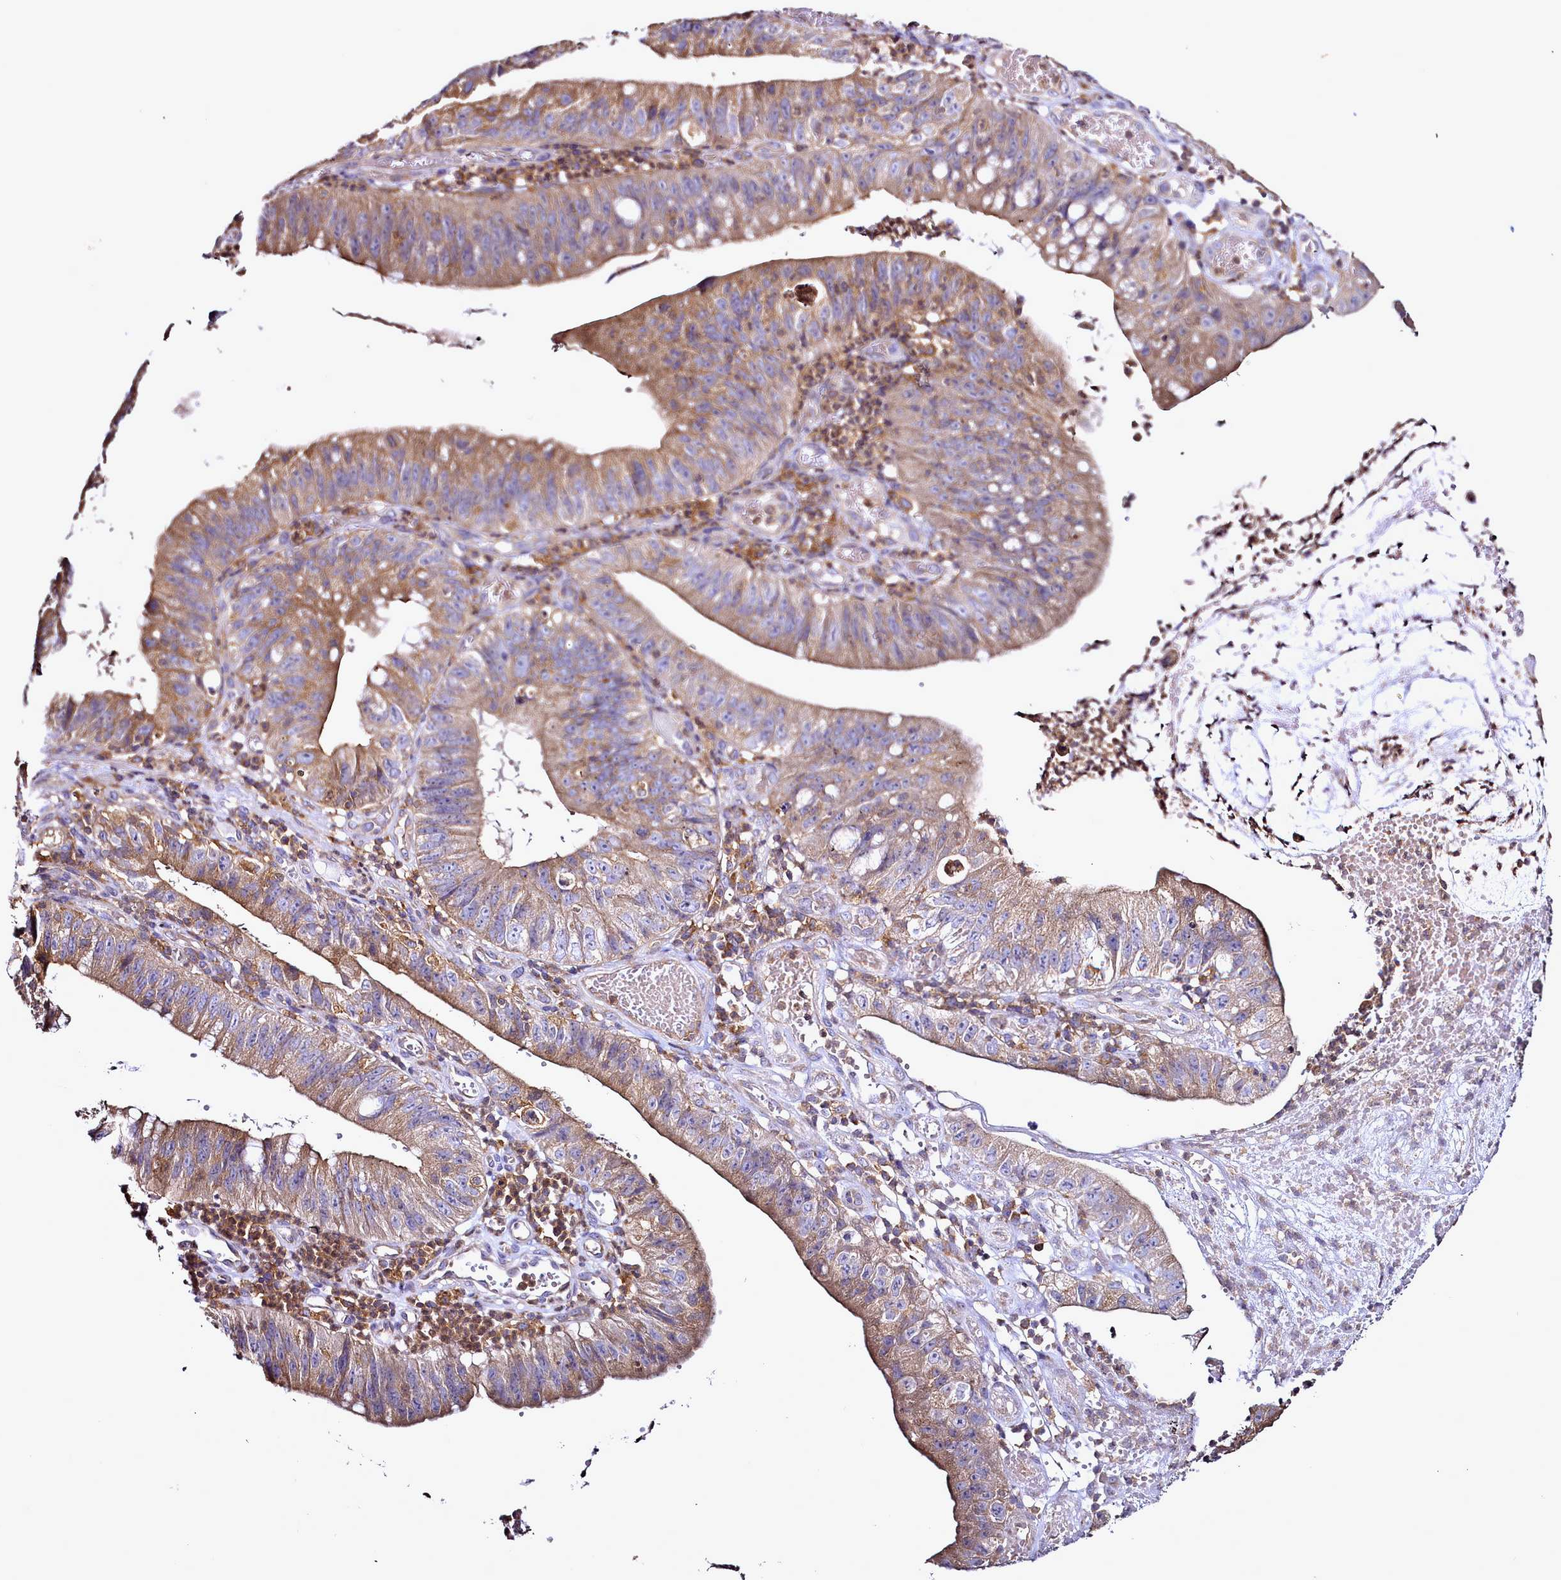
{"staining": {"intensity": "moderate", "quantity": ">75%", "location": "cytoplasmic/membranous"}, "tissue": "stomach cancer", "cell_type": "Tumor cells", "image_type": "cancer", "snomed": [{"axis": "morphology", "description": "Adenocarcinoma, NOS"}, {"axis": "topography", "description": "Stomach"}], "caption": "The photomicrograph demonstrates immunohistochemical staining of stomach cancer. There is moderate cytoplasmic/membranous staining is appreciated in approximately >75% of tumor cells. The staining was performed using DAB to visualize the protein expression in brown, while the nuclei were stained in blue with hematoxylin (Magnification: 20x).", "gene": "NCKAP1L", "patient": {"sex": "male", "age": 59}}